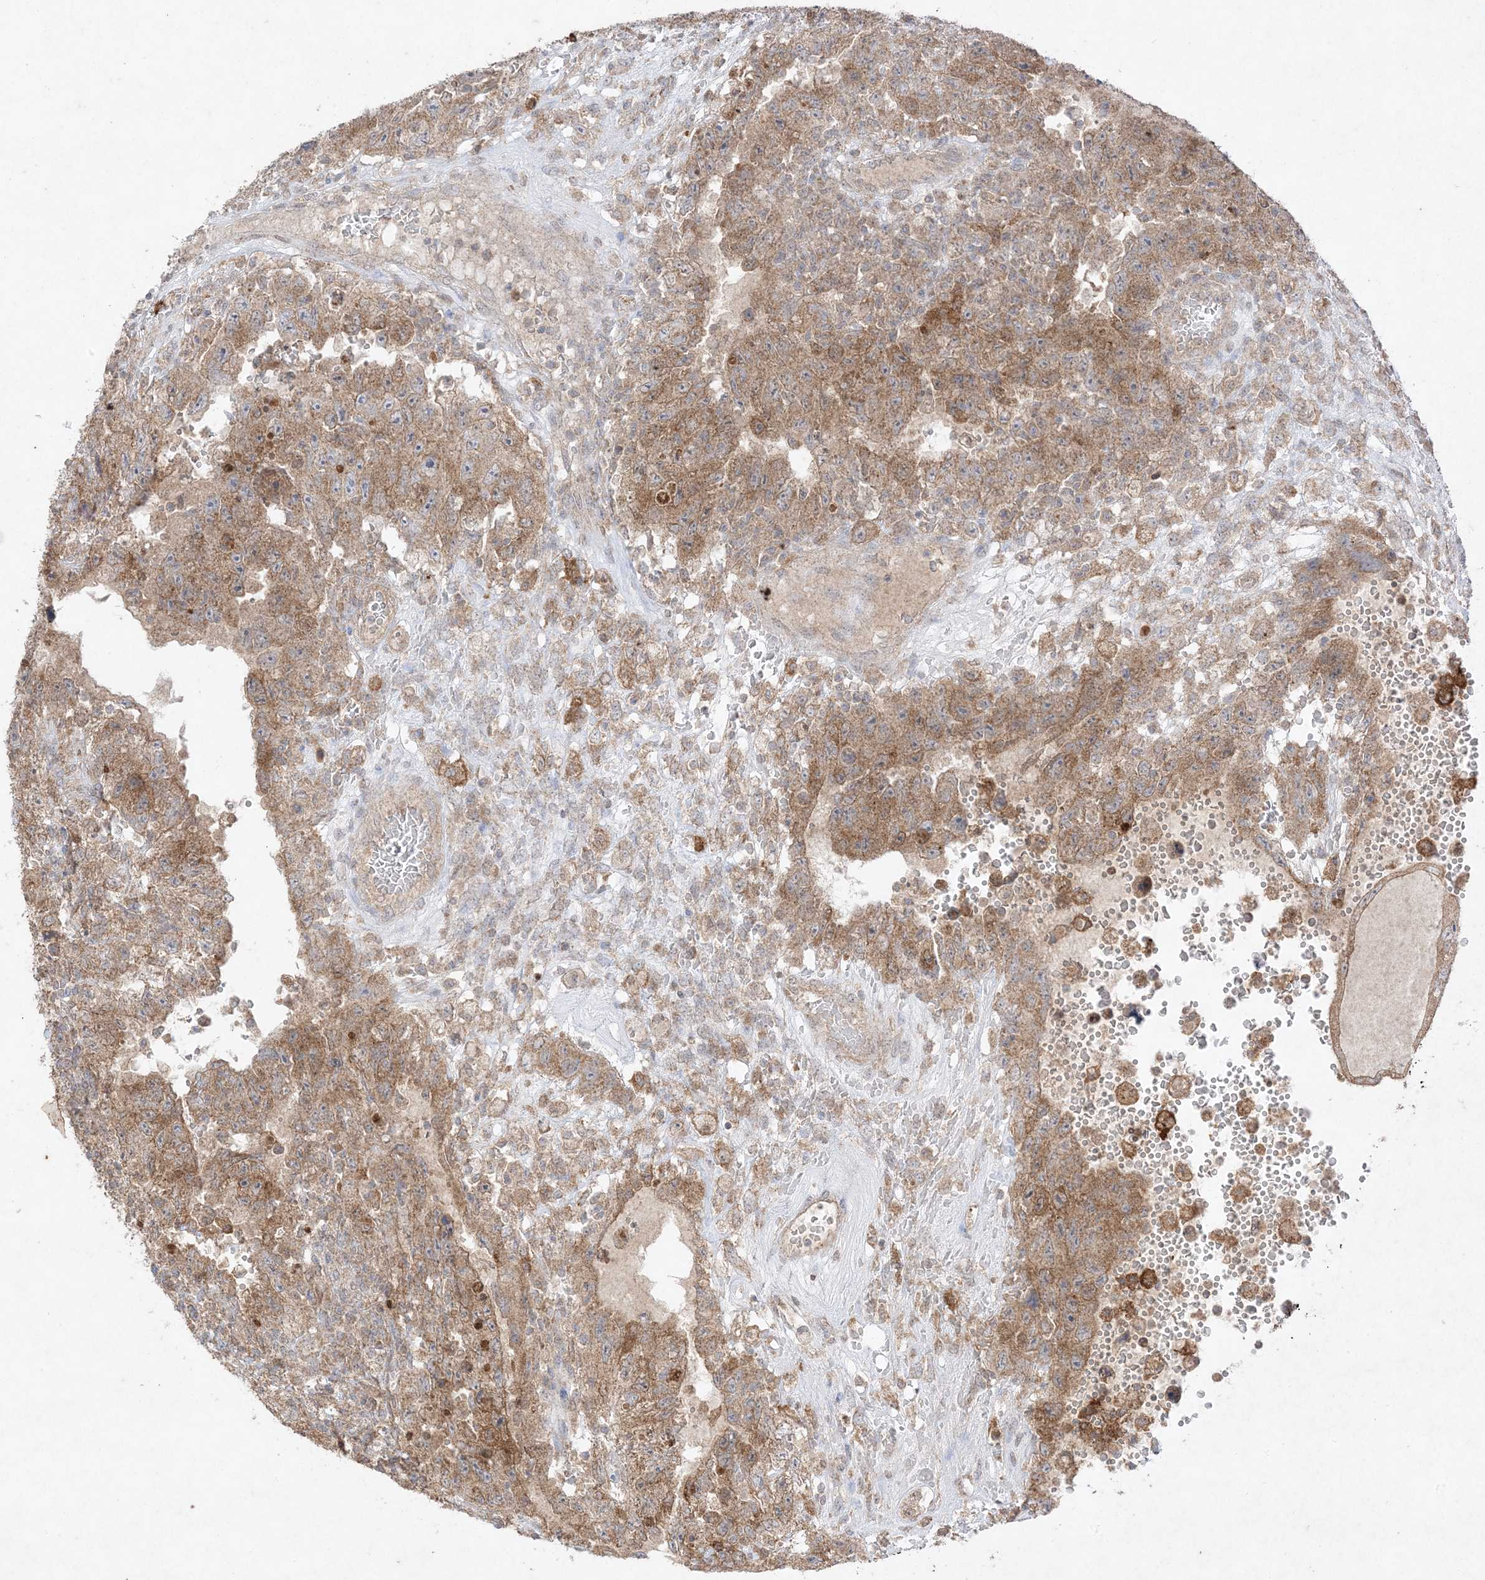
{"staining": {"intensity": "moderate", "quantity": ">75%", "location": "cytoplasmic/membranous"}, "tissue": "testis cancer", "cell_type": "Tumor cells", "image_type": "cancer", "snomed": [{"axis": "morphology", "description": "Carcinoma, Embryonal, NOS"}, {"axis": "topography", "description": "Testis"}], "caption": "High-magnification brightfield microscopy of embryonal carcinoma (testis) stained with DAB (brown) and counterstained with hematoxylin (blue). tumor cells exhibit moderate cytoplasmic/membranous positivity is identified in approximately>75% of cells. Nuclei are stained in blue.", "gene": "UBE2C", "patient": {"sex": "male", "age": 26}}